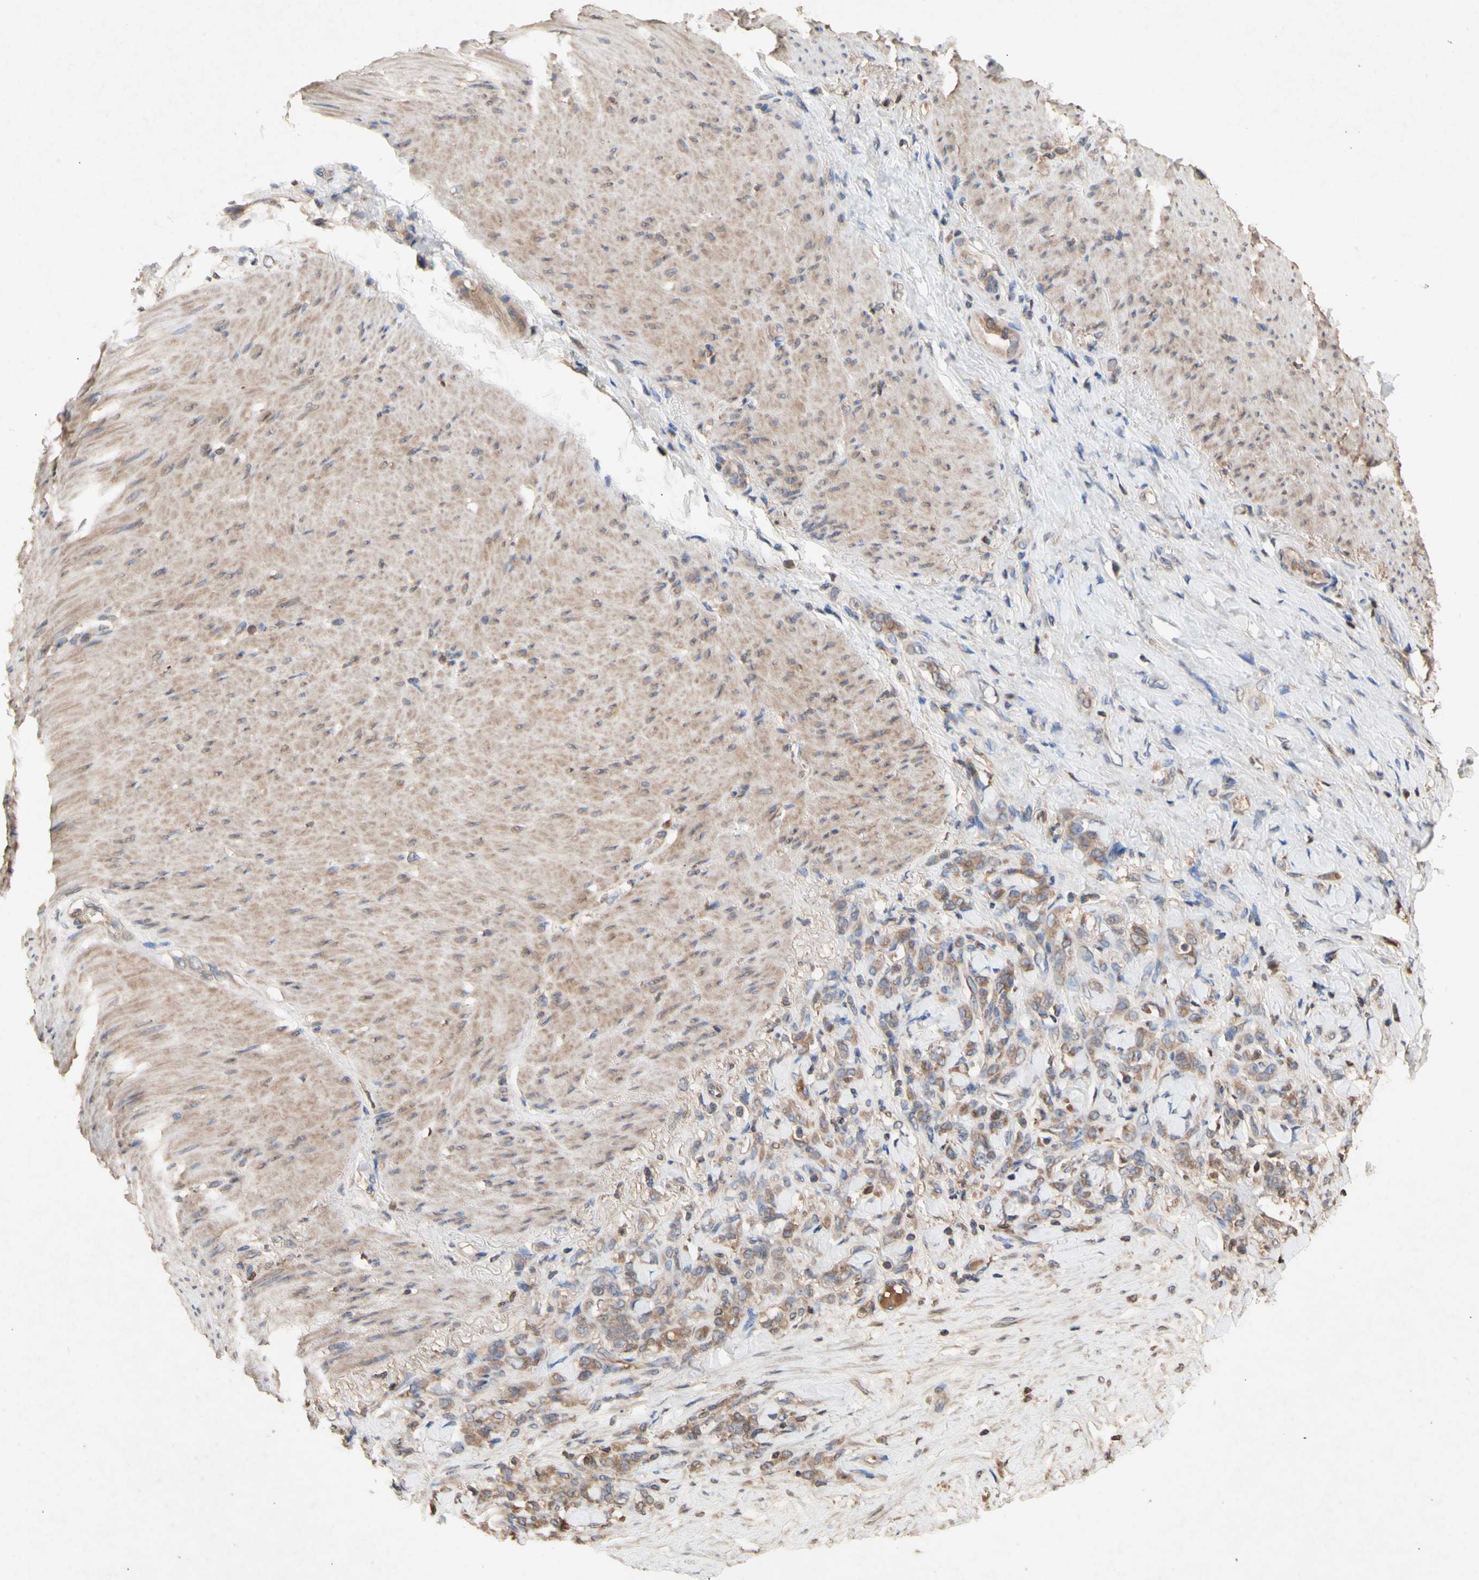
{"staining": {"intensity": "moderate", "quantity": "25%-75%", "location": "cytoplasmic/membranous"}, "tissue": "stomach cancer", "cell_type": "Tumor cells", "image_type": "cancer", "snomed": [{"axis": "morphology", "description": "Adenocarcinoma, NOS"}, {"axis": "topography", "description": "Stomach"}], "caption": "Tumor cells reveal moderate cytoplasmic/membranous expression in approximately 25%-75% of cells in stomach cancer. The protein is stained brown, and the nuclei are stained in blue (DAB IHC with brightfield microscopy, high magnification).", "gene": "NECTIN3", "patient": {"sex": "male", "age": 82}}